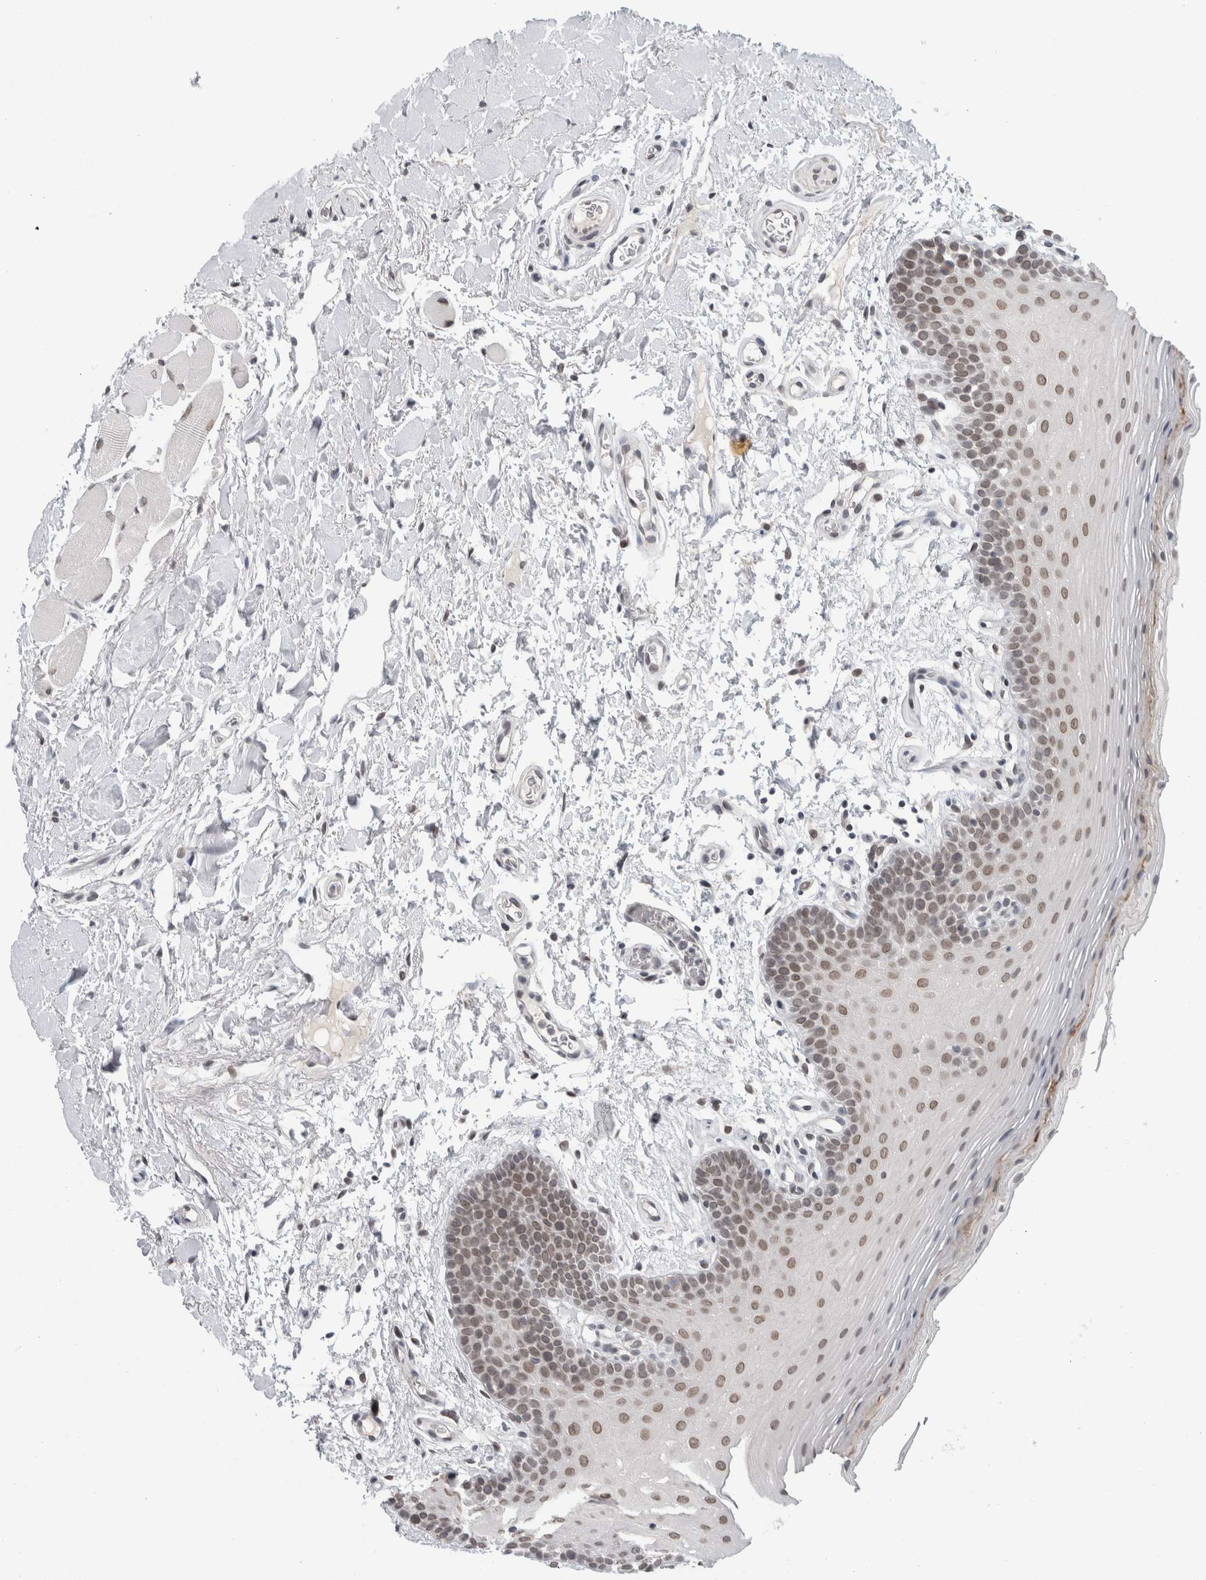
{"staining": {"intensity": "weak", "quantity": "25%-75%", "location": "nuclear"}, "tissue": "oral mucosa", "cell_type": "Squamous epithelial cells", "image_type": "normal", "snomed": [{"axis": "morphology", "description": "Normal tissue, NOS"}, {"axis": "topography", "description": "Oral tissue"}], "caption": "Oral mucosa stained with DAB immunohistochemistry reveals low levels of weak nuclear staining in about 25%-75% of squamous epithelial cells.", "gene": "ZNF770", "patient": {"sex": "male", "age": 62}}